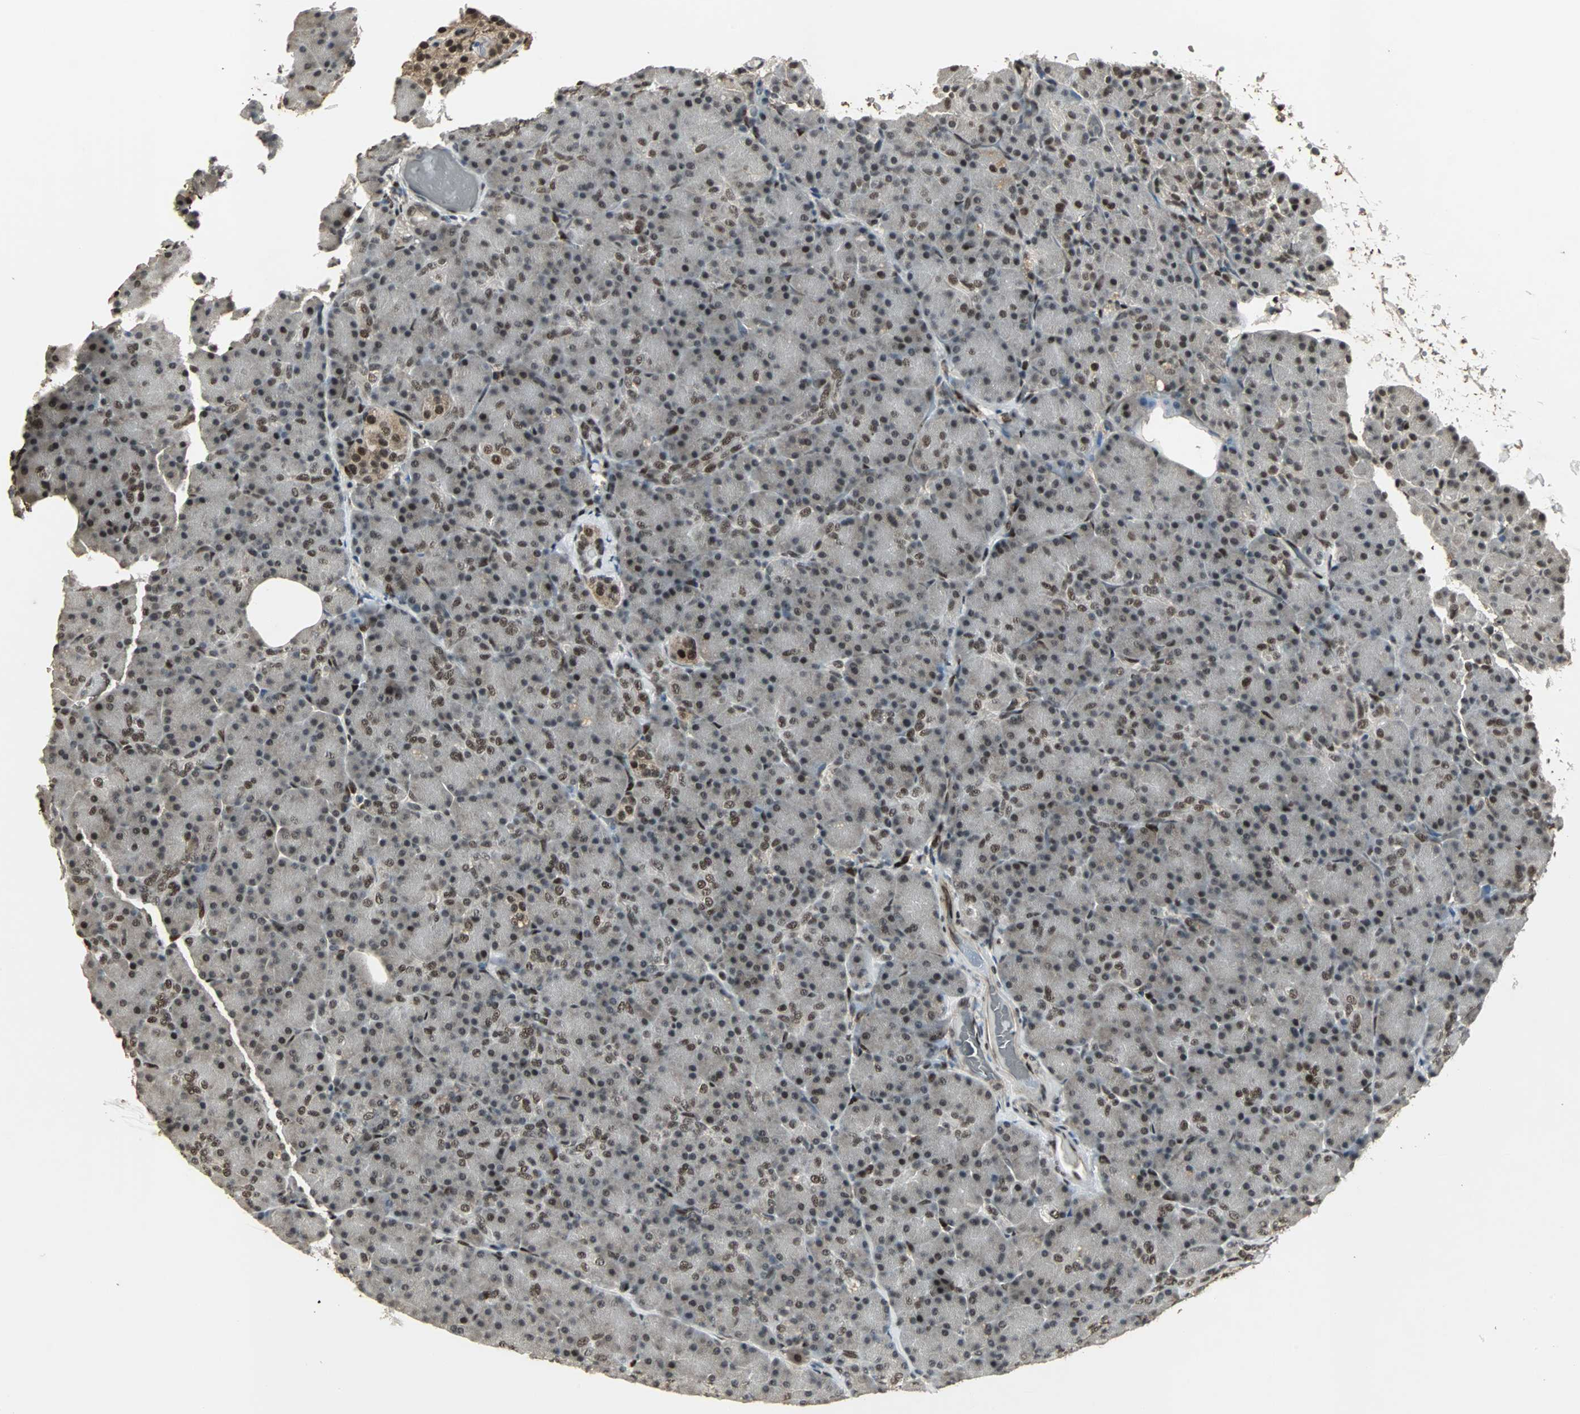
{"staining": {"intensity": "moderate", "quantity": ">75%", "location": "nuclear"}, "tissue": "pancreas", "cell_type": "Exocrine glandular cells", "image_type": "normal", "snomed": [{"axis": "morphology", "description": "Normal tissue, NOS"}, {"axis": "topography", "description": "Pancreas"}], "caption": "An IHC image of benign tissue is shown. Protein staining in brown shows moderate nuclear positivity in pancreas within exocrine glandular cells.", "gene": "TAF5", "patient": {"sex": "female", "age": 43}}